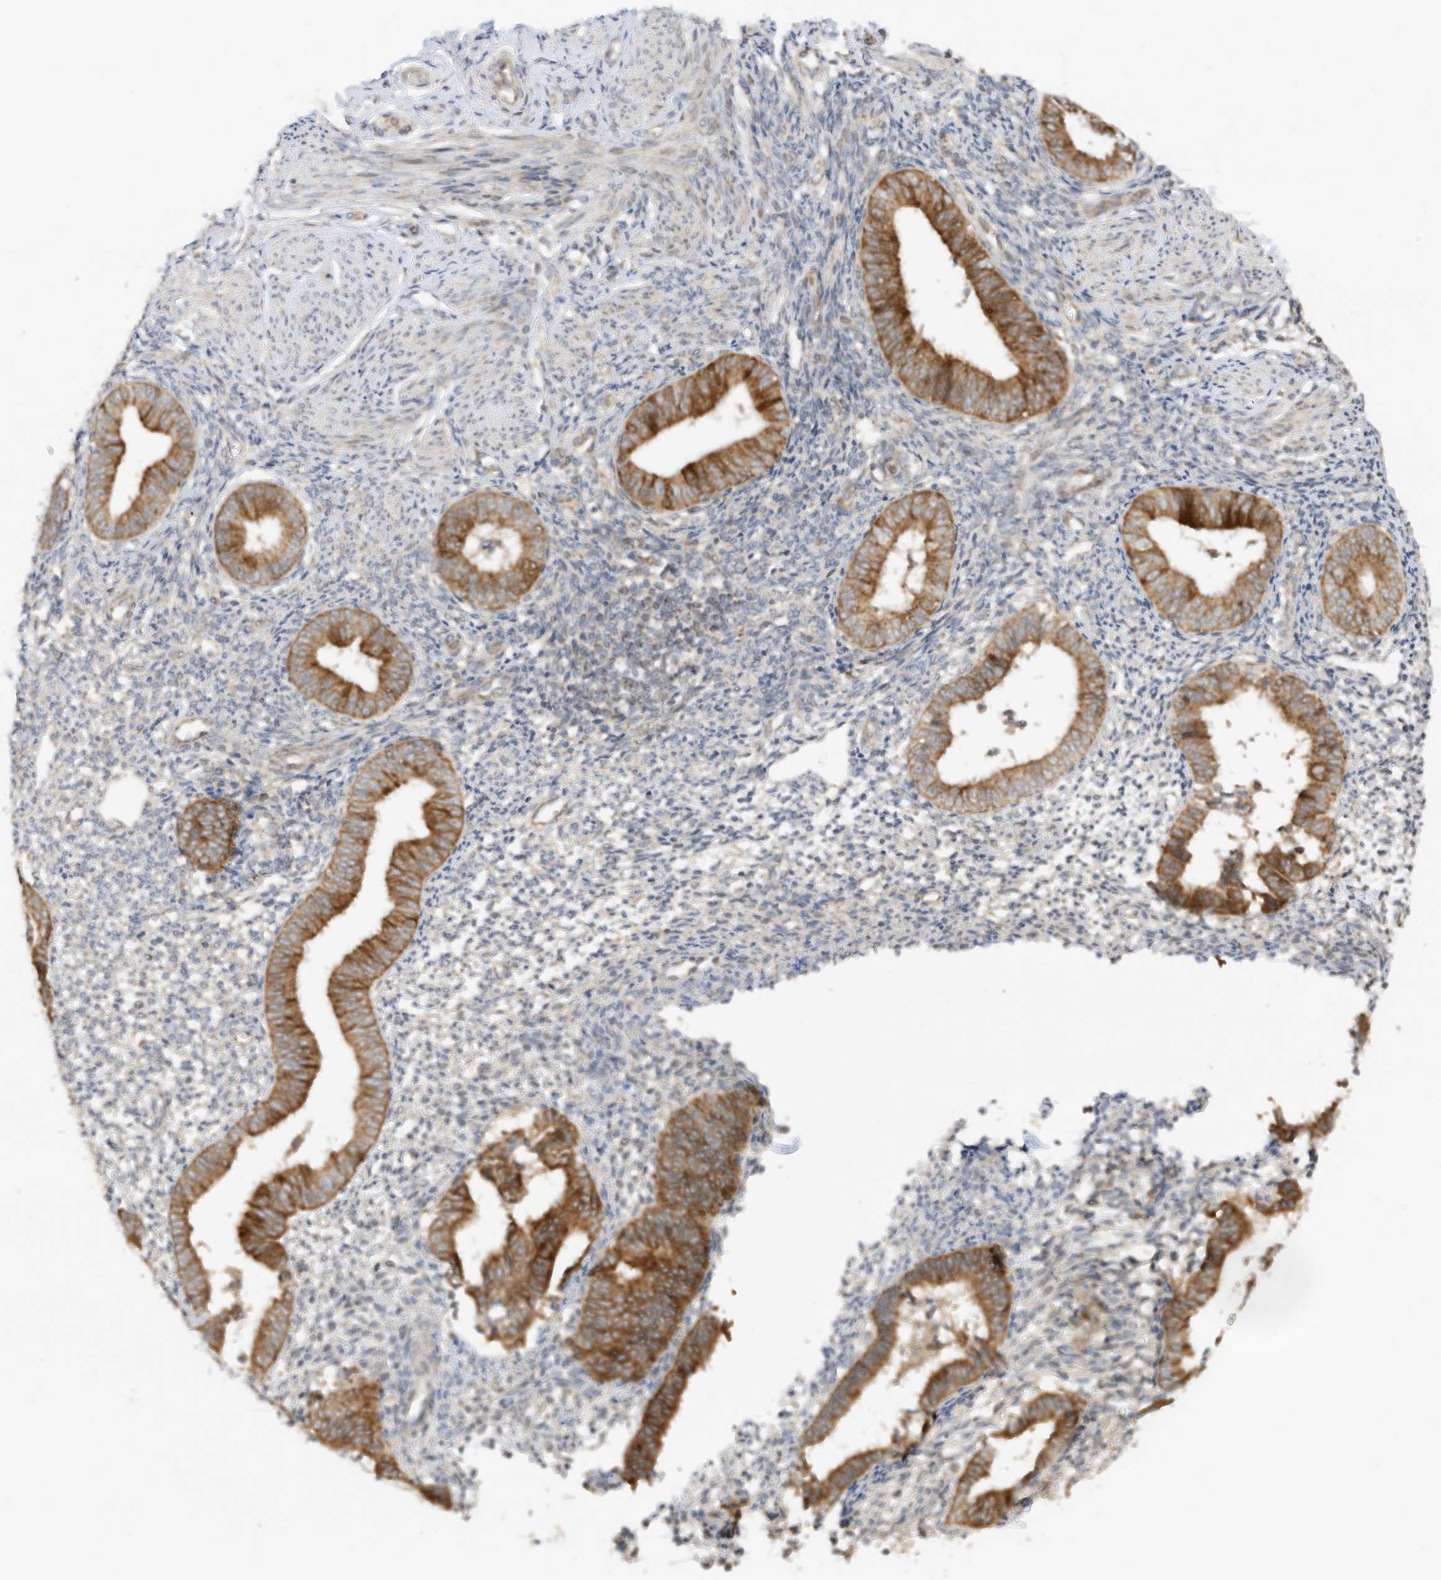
{"staining": {"intensity": "weak", "quantity": "<25%", "location": "cytoplasmic/membranous"}, "tissue": "endometrium", "cell_type": "Cells in endometrial stroma", "image_type": "normal", "snomed": [{"axis": "morphology", "description": "Normal tissue, NOS"}, {"axis": "topography", "description": "Uterus"}, {"axis": "topography", "description": "Endometrium"}], "caption": "Immunohistochemistry of unremarkable human endometrium demonstrates no staining in cells in endometrial stroma.", "gene": "CAGE1", "patient": {"sex": "female", "age": 48}}